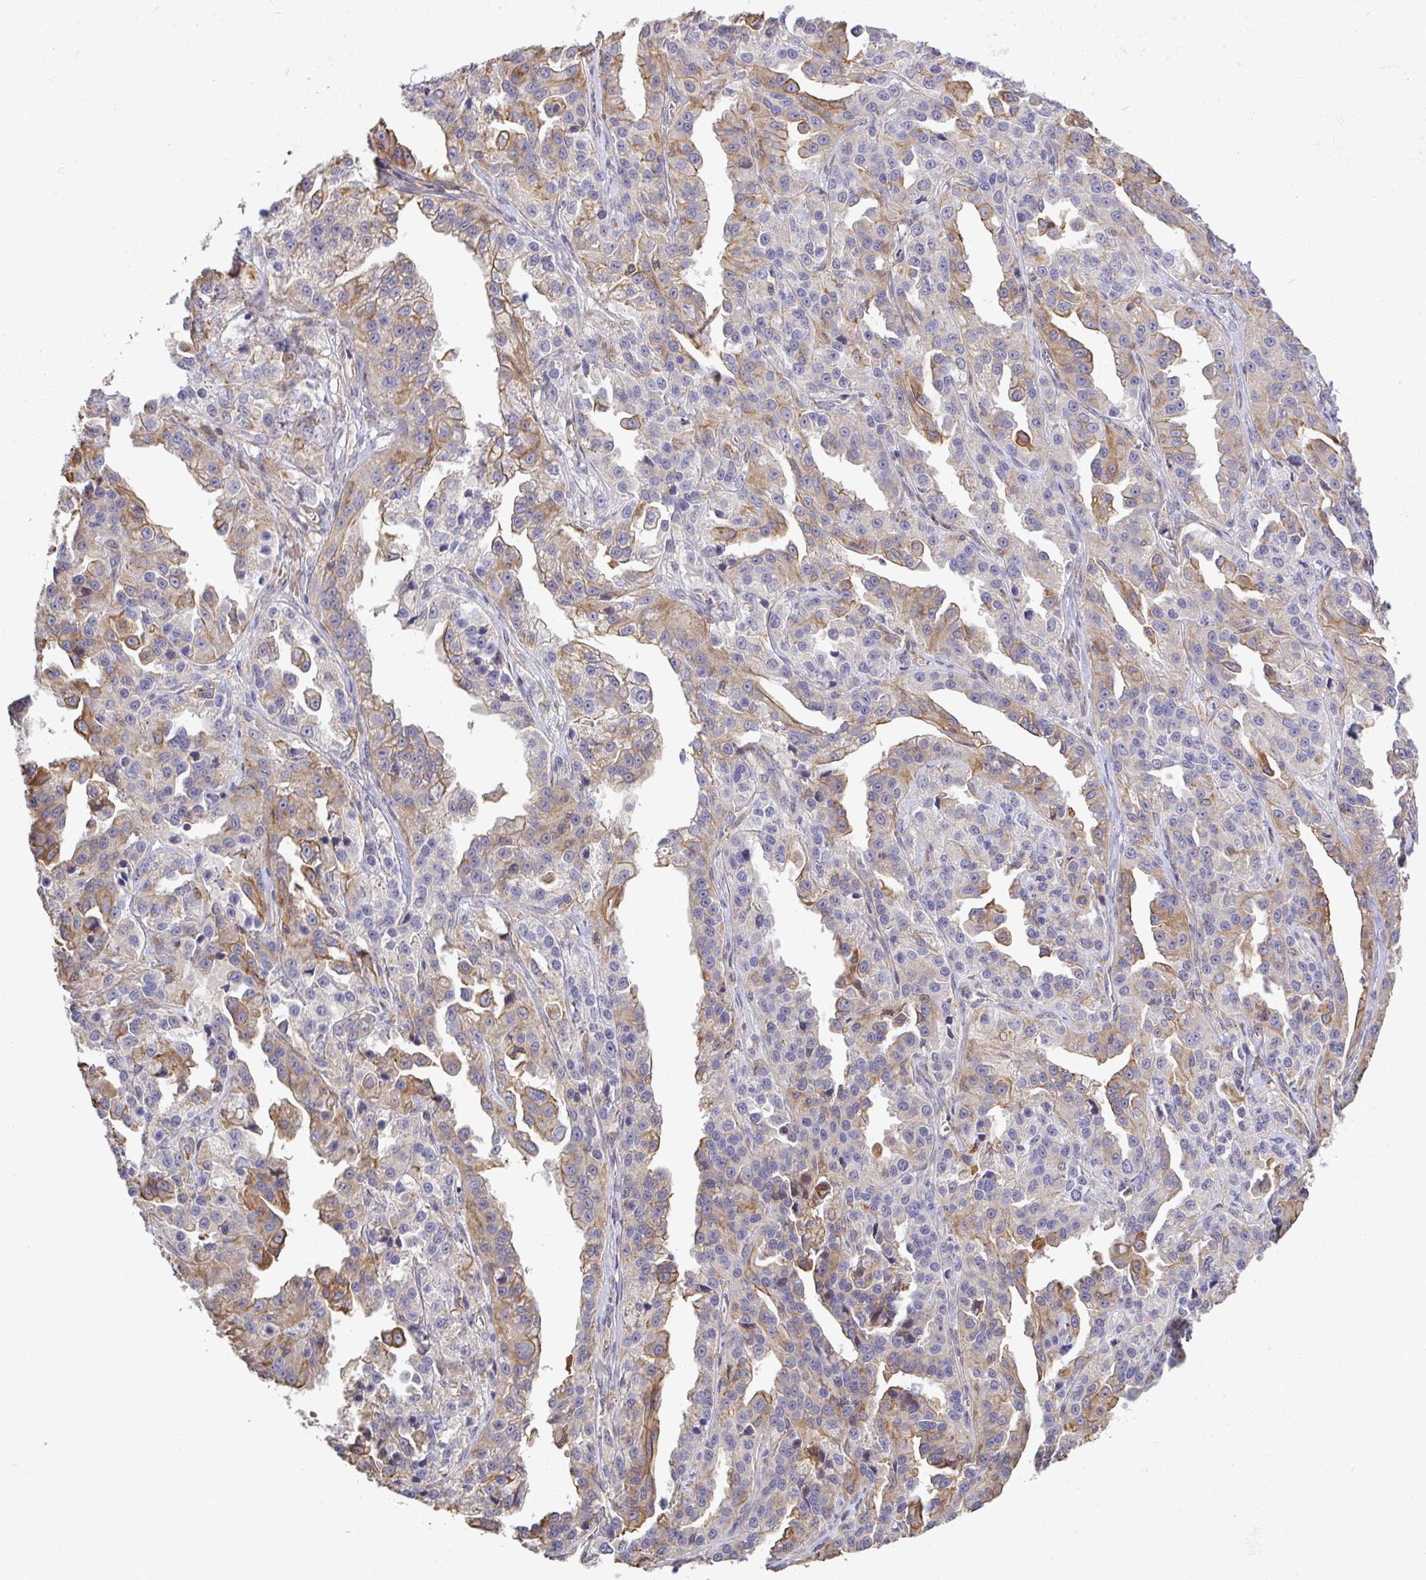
{"staining": {"intensity": "moderate", "quantity": "25%-75%", "location": "cytoplasmic/membranous"}, "tissue": "ovarian cancer", "cell_type": "Tumor cells", "image_type": "cancer", "snomed": [{"axis": "morphology", "description": "Cystadenocarcinoma, serous, NOS"}, {"axis": "topography", "description": "Ovary"}], "caption": "DAB (3,3'-diaminobenzidine) immunohistochemical staining of human ovarian serous cystadenocarcinoma exhibits moderate cytoplasmic/membranous protein staining in about 25%-75% of tumor cells. (IHC, brightfield microscopy, high magnification).", "gene": "EEF1AKMT1", "patient": {"sex": "female", "age": 75}}